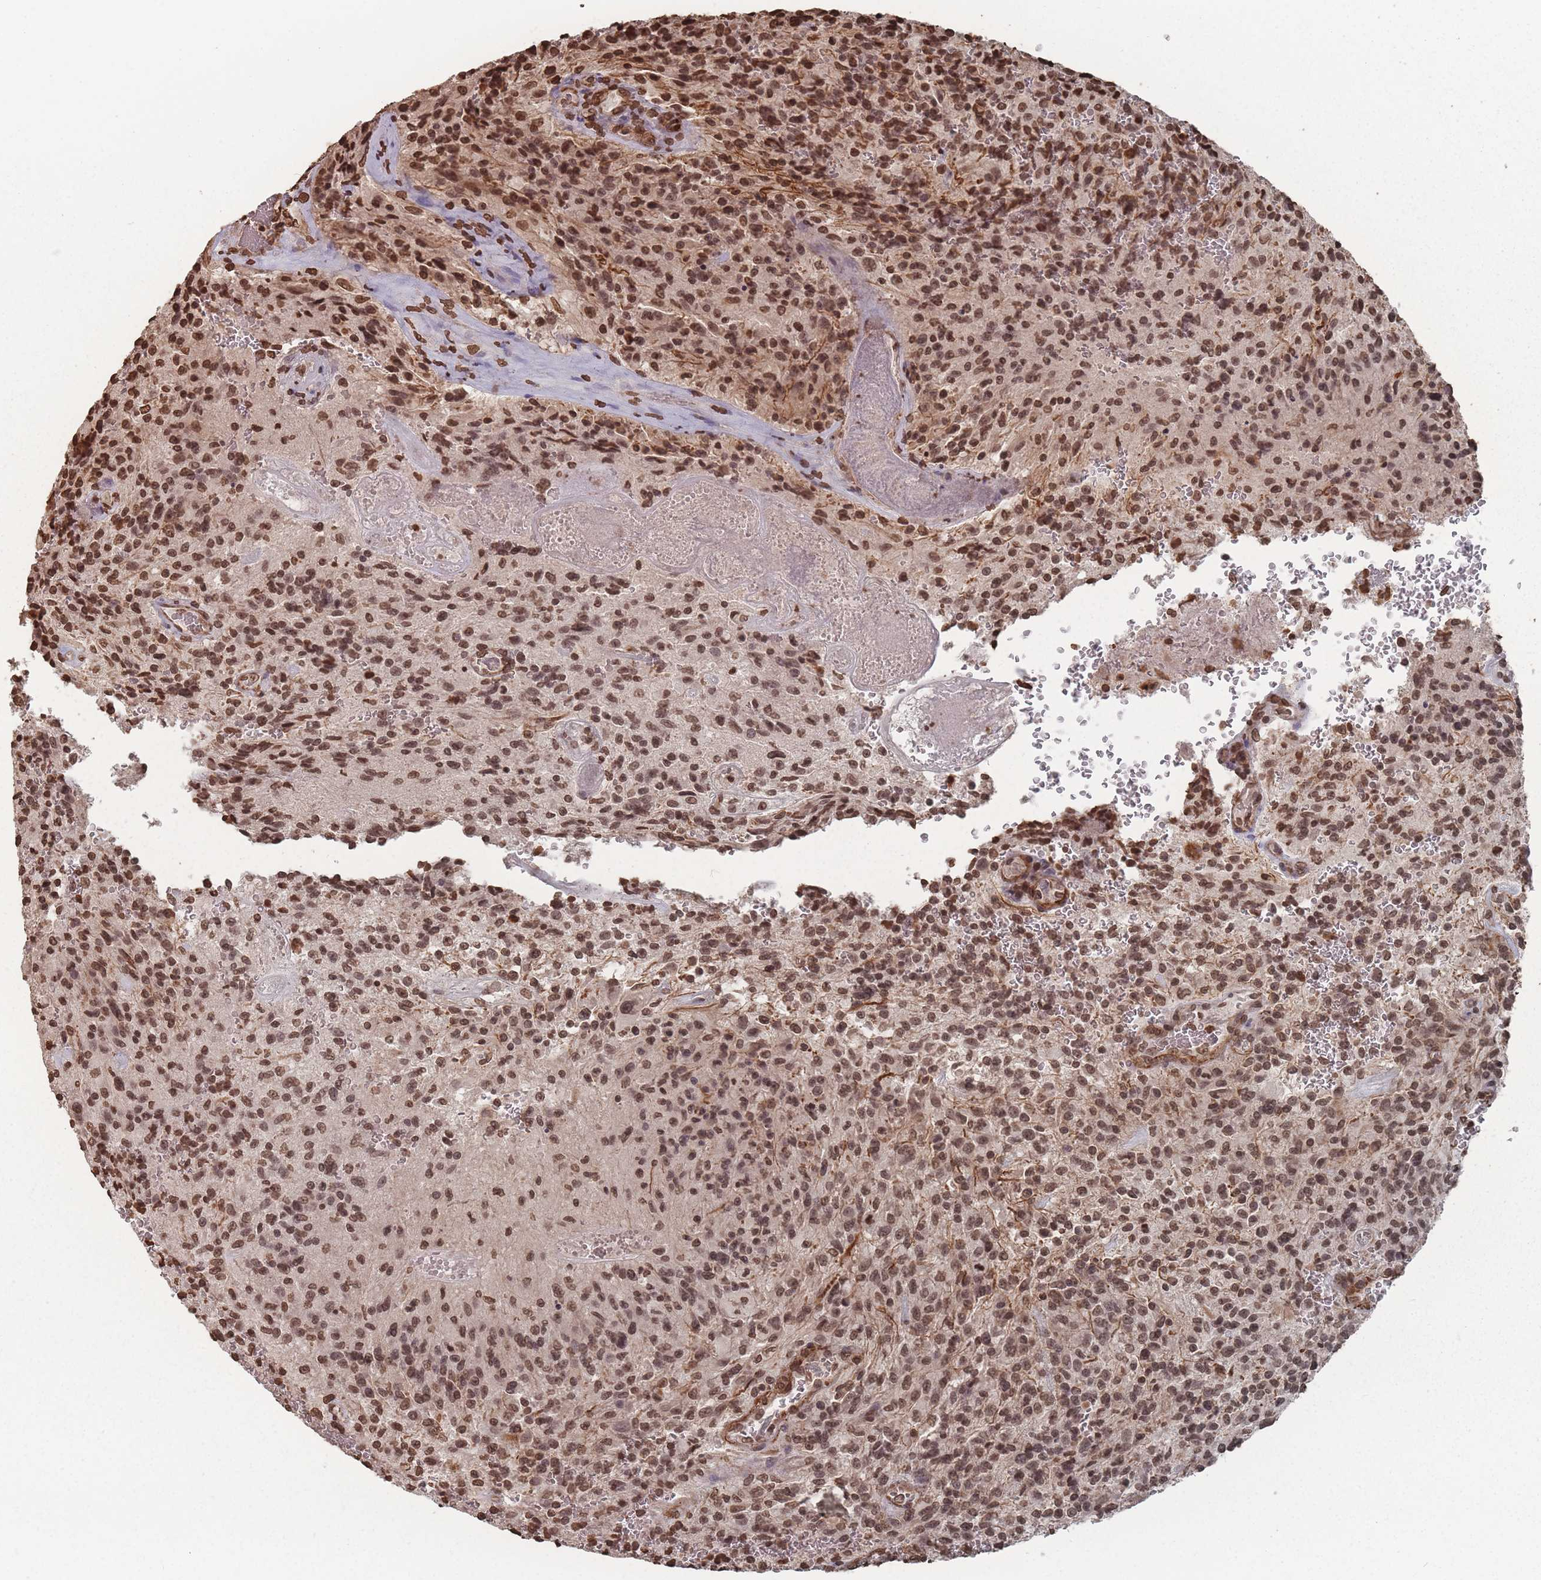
{"staining": {"intensity": "strong", "quantity": ">75%", "location": "nuclear"}, "tissue": "glioma", "cell_type": "Tumor cells", "image_type": "cancer", "snomed": [{"axis": "morphology", "description": "Normal tissue, NOS"}, {"axis": "morphology", "description": "Glioma, malignant, High grade"}, {"axis": "topography", "description": "Cerebral cortex"}], "caption": "IHC staining of malignant high-grade glioma, which demonstrates high levels of strong nuclear expression in about >75% of tumor cells indicating strong nuclear protein staining. The staining was performed using DAB (3,3'-diaminobenzidine) (brown) for protein detection and nuclei were counterstained in hematoxylin (blue).", "gene": "PLEKHG5", "patient": {"sex": "male", "age": 56}}